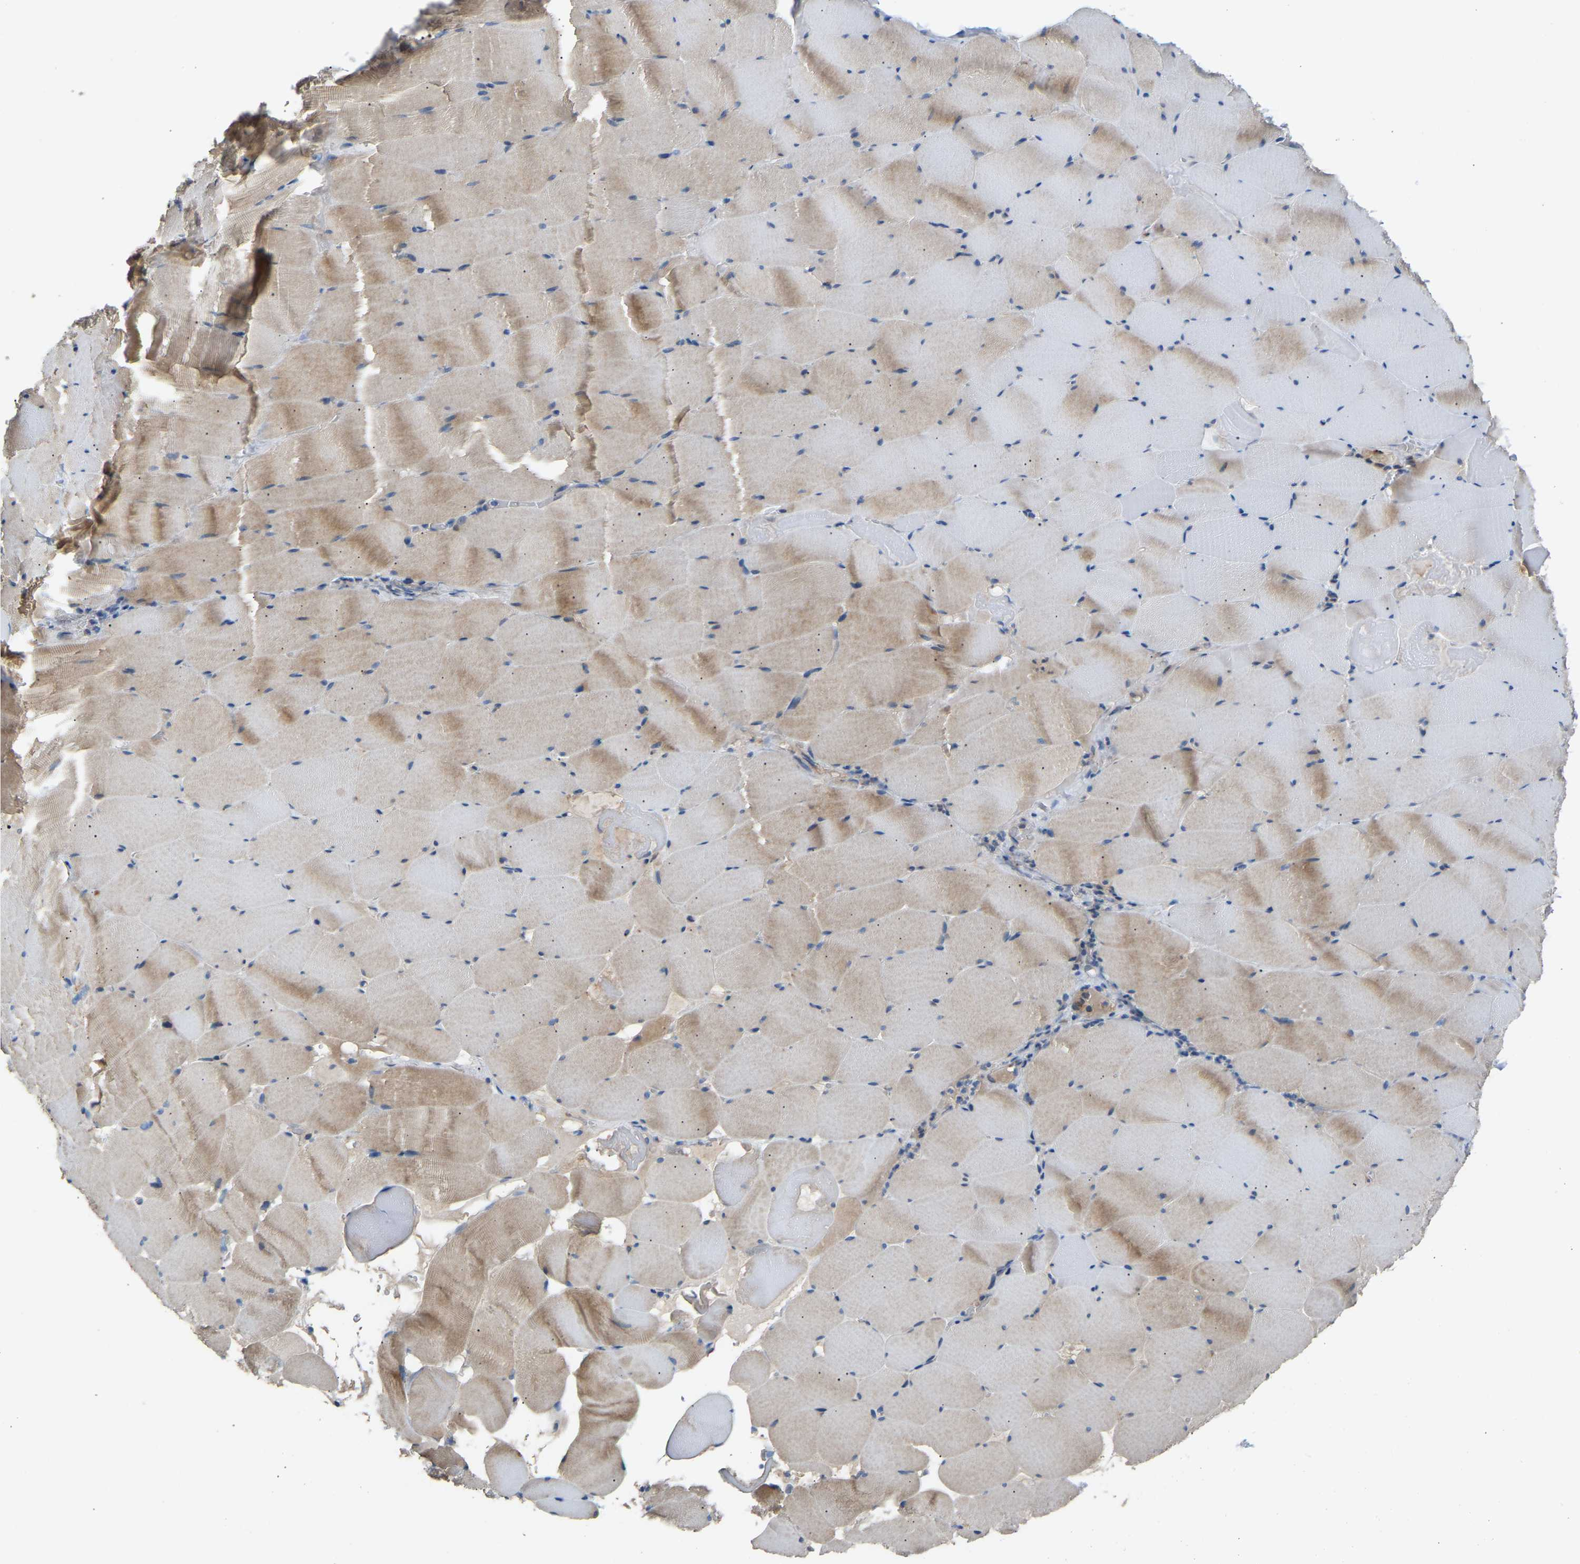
{"staining": {"intensity": "weak", "quantity": "25%-75%", "location": "cytoplasmic/membranous"}, "tissue": "skeletal muscle", "cell_type": "Myocytes", "image_type": "normal", "snomed": [{"axis": "morphology", "description": "Normal tissue, NOS"}, {"axis": "topography", "description": "Skeletal muscle"}], "caption": "Immunohistochemical staining of benign skeletal muscle displays weak cytoplasmic/membranous protein positivity in about 25%-75% of myocytes.", "gene": "RGP1", "patient": {"sex": "male", "age": 62}}